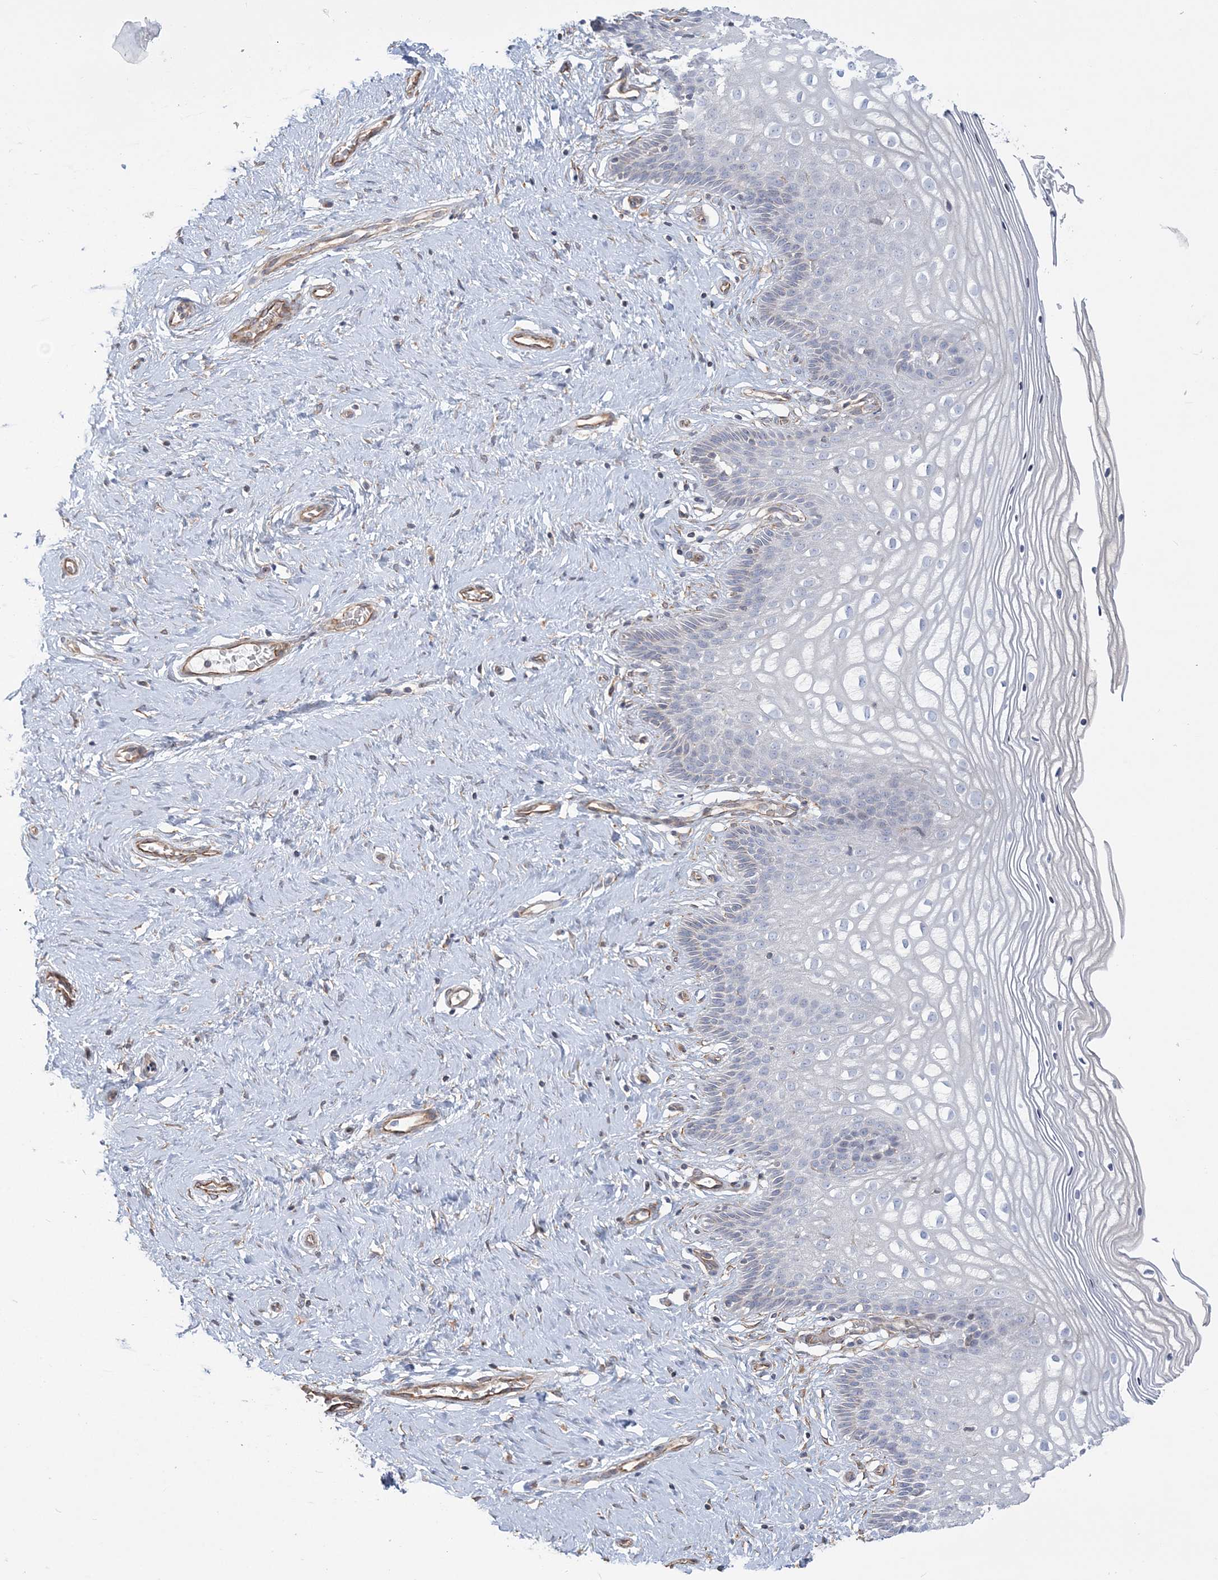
{"staining": {"intensity": "negative", "quantity": "none", "location": "none"}, "tissue": "cervix", "cell_type": "Glandular cells", "image_type": "normal", "snomed": [{"axis": "morphology", "description": "Normal tissue, NOS"}, {"axis": "topography", "description": "Cervix"}], "caption": "IHC photomicrograph of benign cervix stained for a protein (brown), which demonstrates no positivity in glandular cells.", "gene": "ZNF821", "patient": {"sex": "female", "age": 33}}